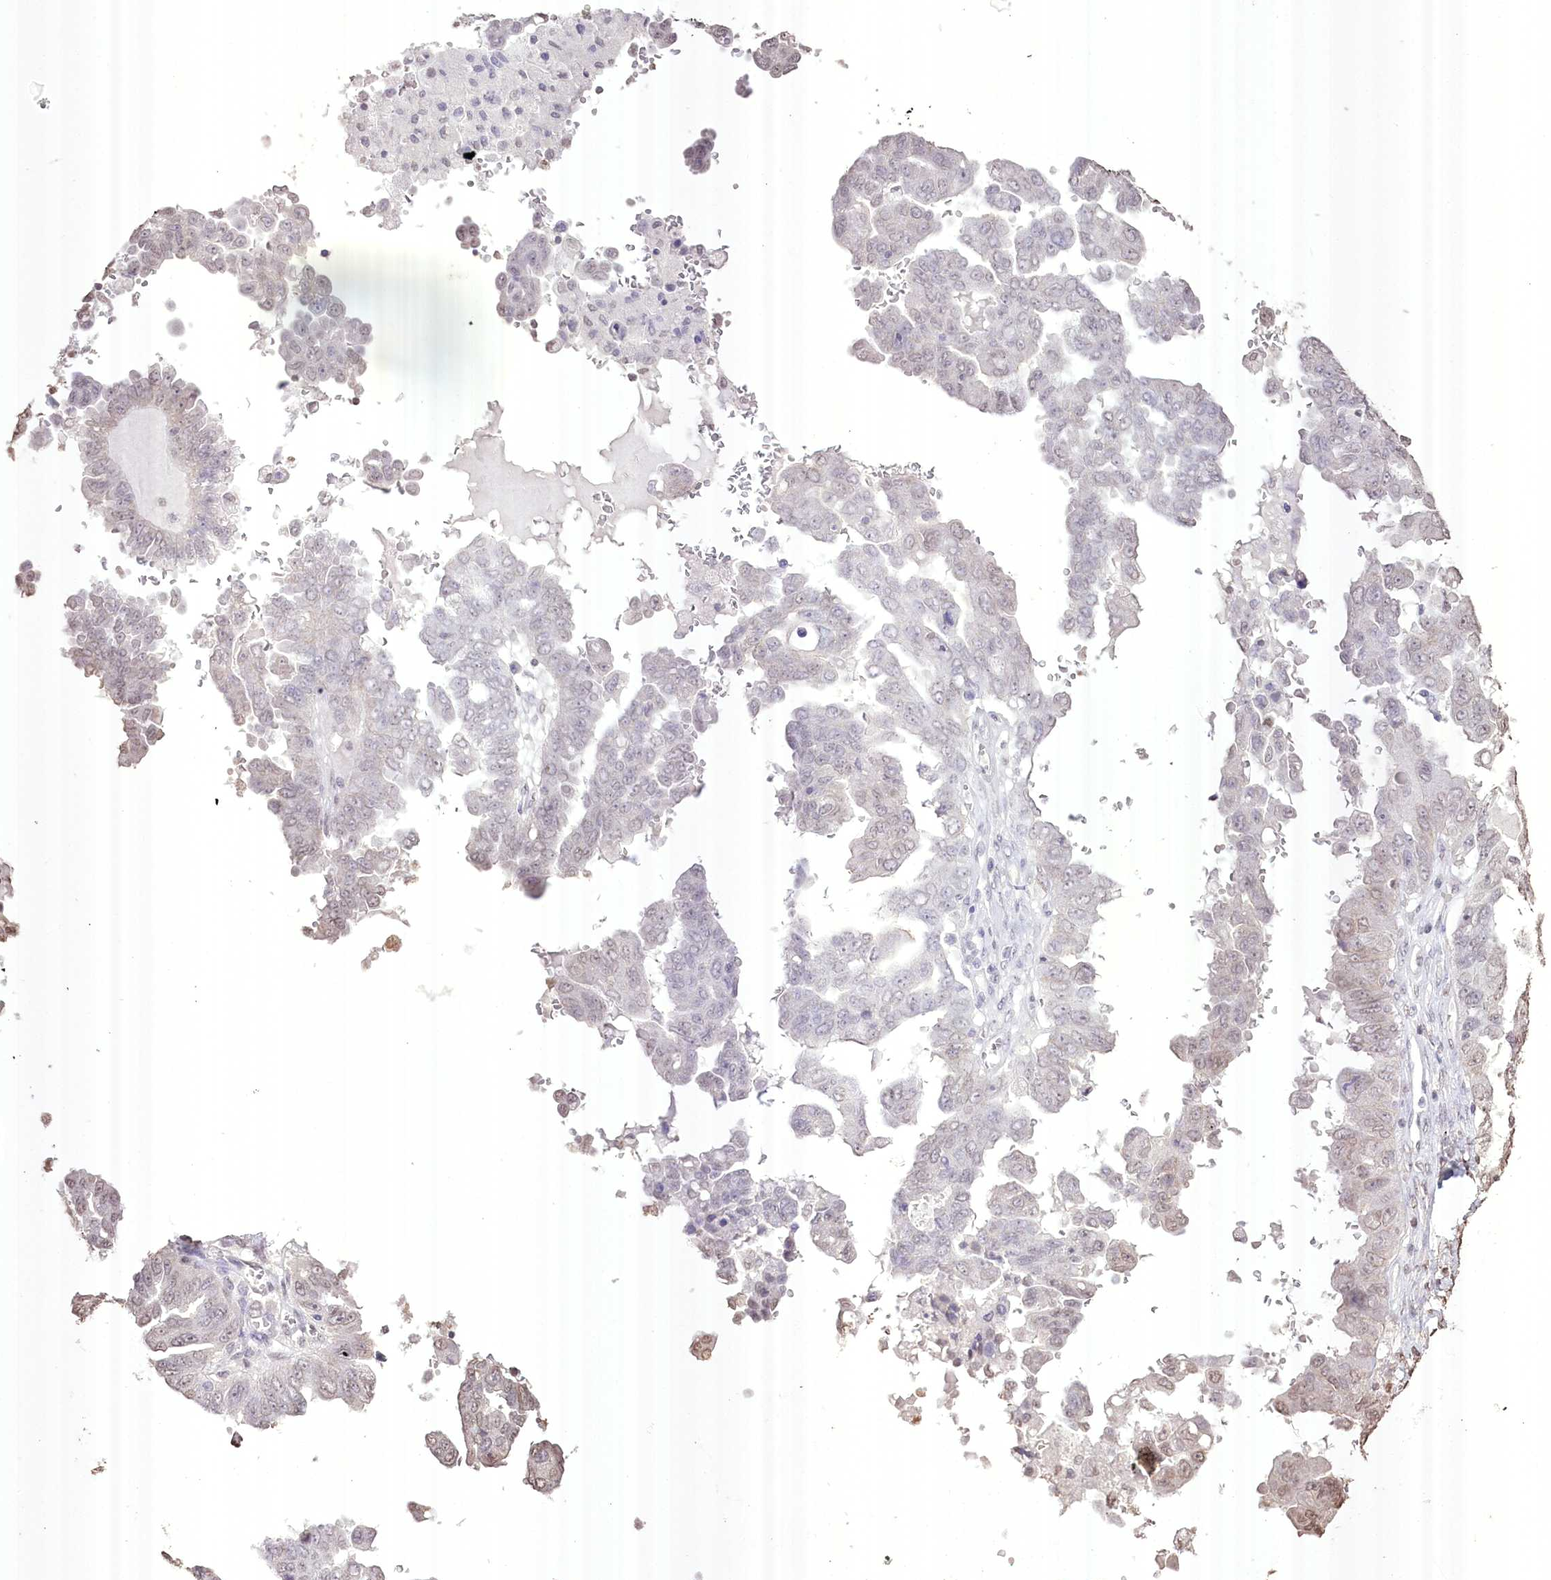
{"staining": {"intensity": "negative", "quantity": "none", "location": "none"}, "tissue": "ovarian cancer", "cell_type": "Tumor cells", "image_type": "cancer", "snomed": [{"axis": "morphology", "description": "Carcinoma, endometroid"}, {"axis": "topography", "description": "Ovary"}], "caption": "Ovarian cancer (endometroid carcinoma) was stained to show a protein in brown. There is no significant expression in tumor cells.", "gene": "SLC39A10", "patient": {"sex": "female", "age": 62}}